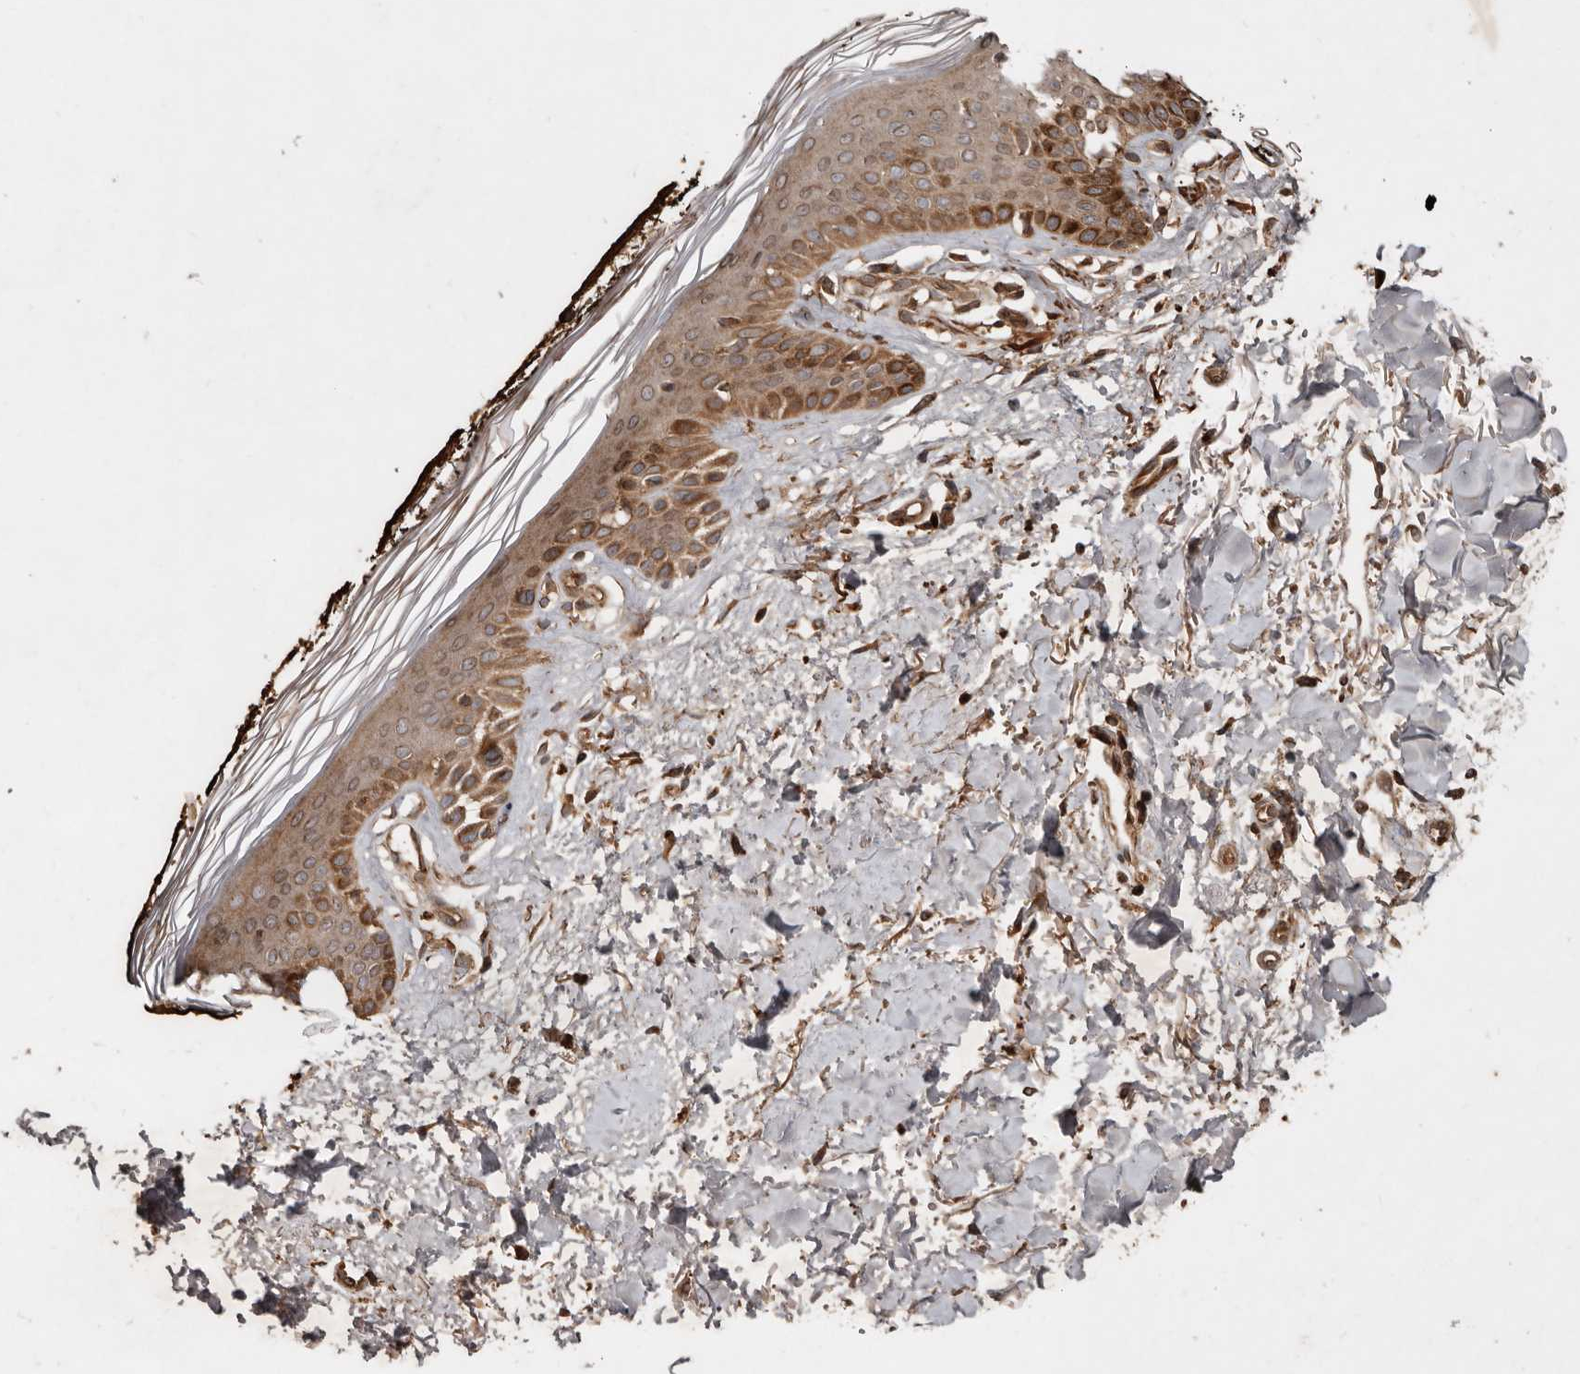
{"staining": {"intensity": "strong", "quantity": ">75%", "location": "cytoplasmic/membranous"}, "tissue": "skin", "cell_type": "Fibroblasts", "image_type": "normal", "snomed": [{"axis": "morphology", "description": "Normal tissue, NOS"}, {"axis": "topography", "description": "Skin"}], "caption": "Immunohistochemistry histopathology image of benign skin: human skin stained using immunohistochemistry displays high levels of strong protein expression localized specifically in the cytoplasmic/membranous of fibroblasts, appearing as a cytoplasmic/membranous brown color.", "gene": "STK36", "patient": {"sex": "female", "age": 64}}